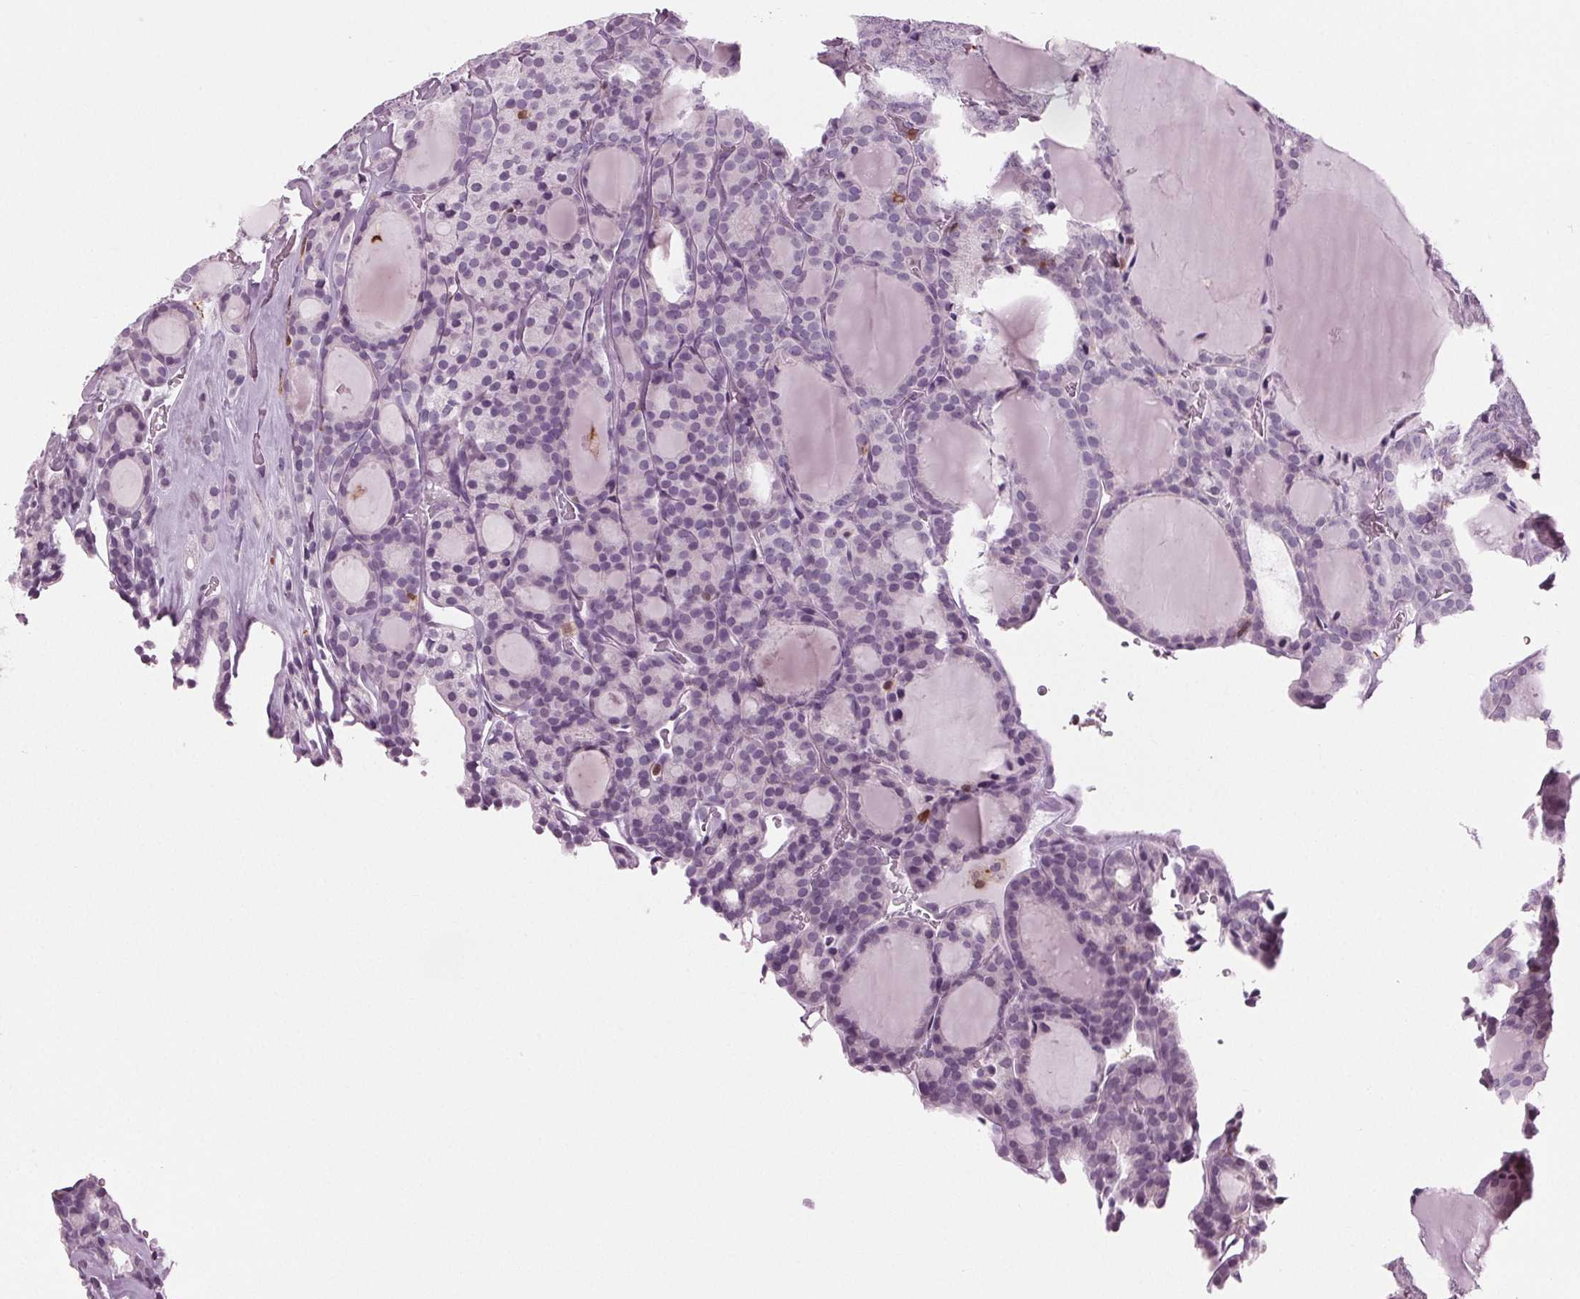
{"staining": {"intensity": "negative", "quantity": "none", "location": "none"}, "tissue": "thyroid cancer", "cell_type": "Tumor cells", "image_type": "cancer", "snomed": [{"axis": "morphology", "description": "Follicular adenoma carcinoma, NOS"}, {"axis": "topography", "description": "Thyroid gland"}], "caption": "Tumor cells are negative for brown protein staining in thyroid cancer (follicular adenoma carcinoma). (DAB IHC, high magnification).", "gene": "BTLA", "patient": {"sex": "male", "age": 74}}